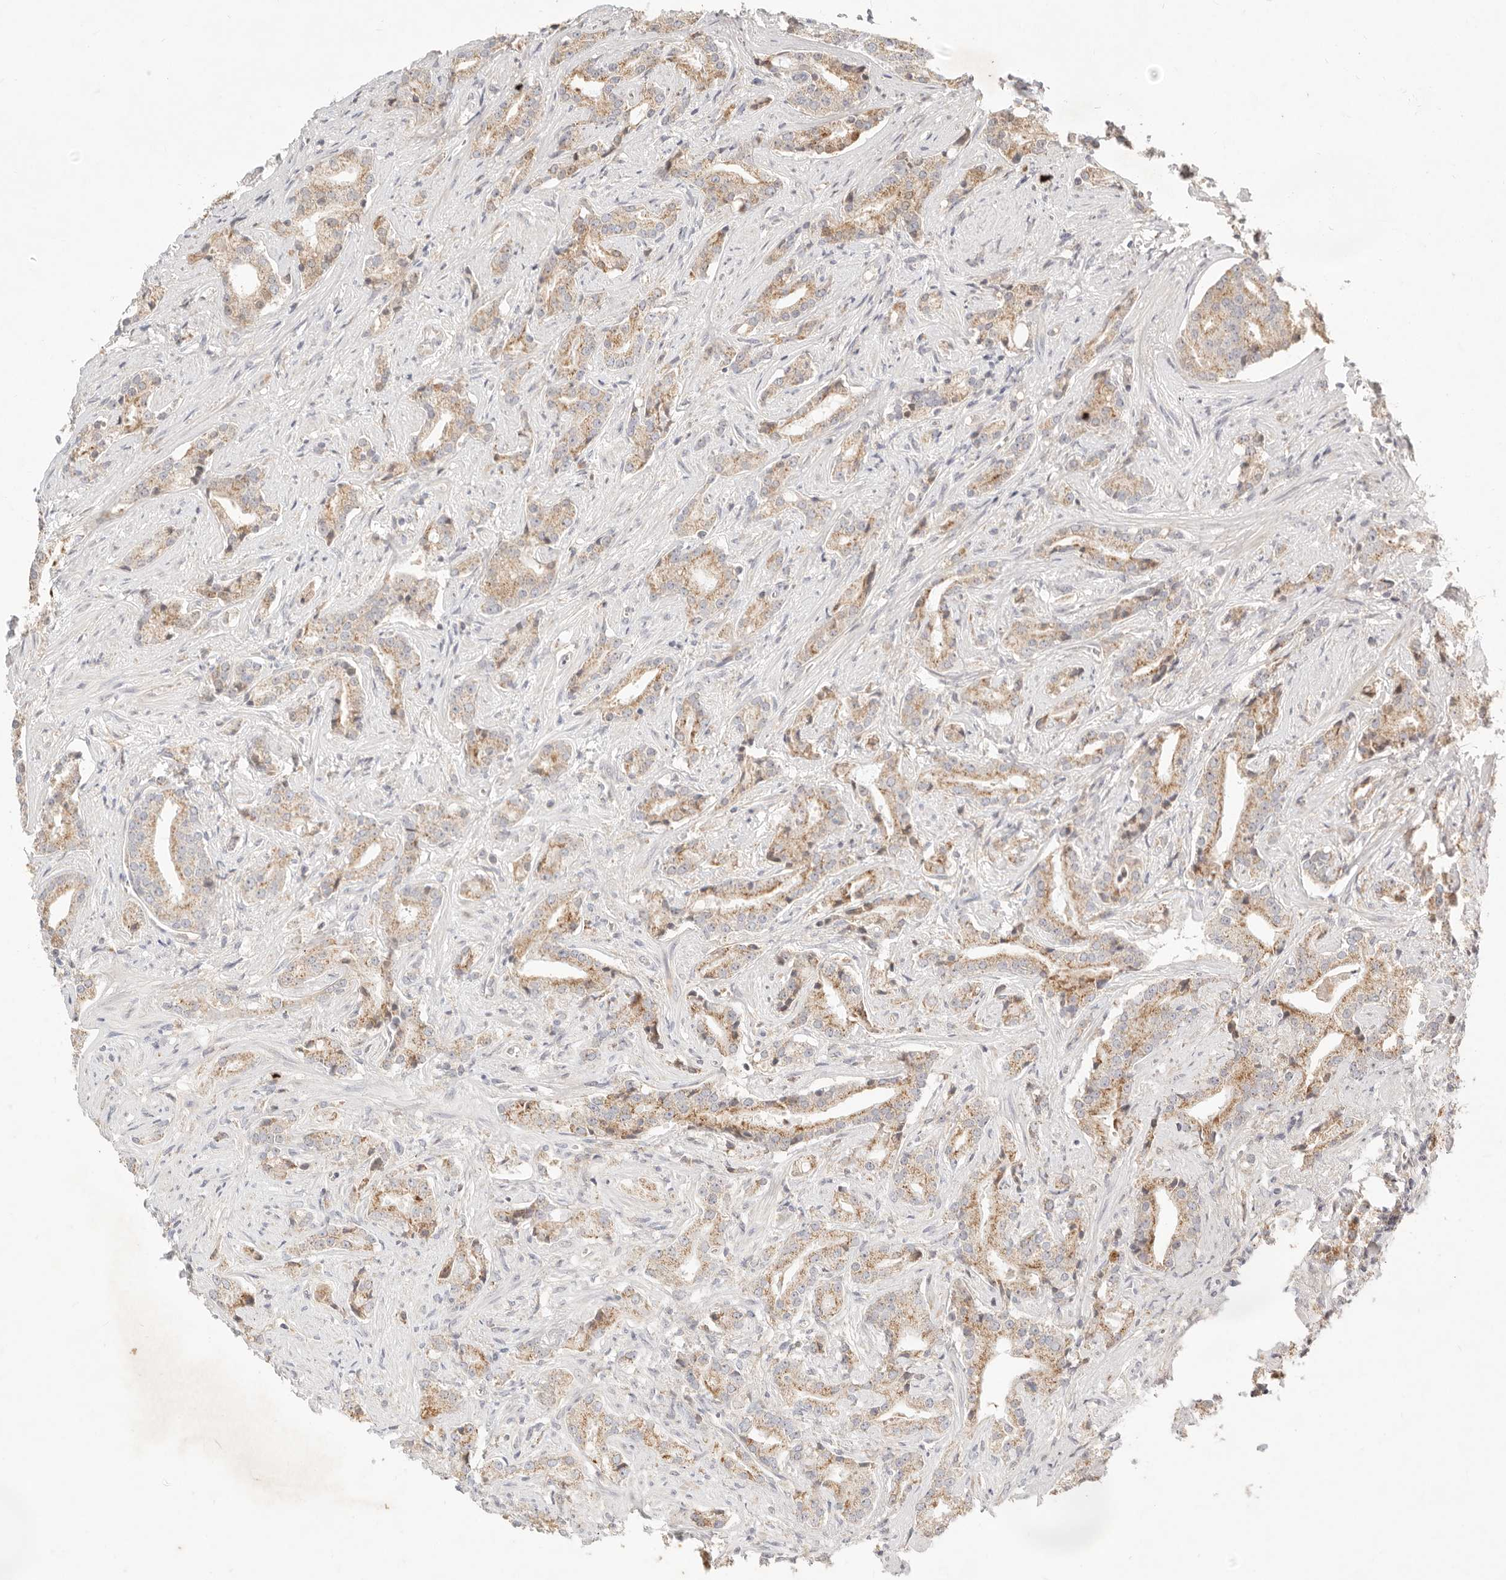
{"staining": {"intensity": "moderate", "quantity": "25%-75%", "location": "cytoplasmic/membranous"}, "tissue": "prostate cancer", "cell_type": "Tumor cells", "image_type": "cancer", "snomed": [{"axis": "morphology", "description": "Adenocarcinoma, Low grade"}, {"axis": "topography", "description": "Prostate"}], "caption": "High-power microscopy captured an immunohistochemistry (IHC) image of prostate low-grade adenocarcinoma, revealing moderate cytoplasmic/membranous expression in about 25%-75% of tumor cells.", "gene": "ACOX1", "patient": {"sex": "male", "age": 67}}